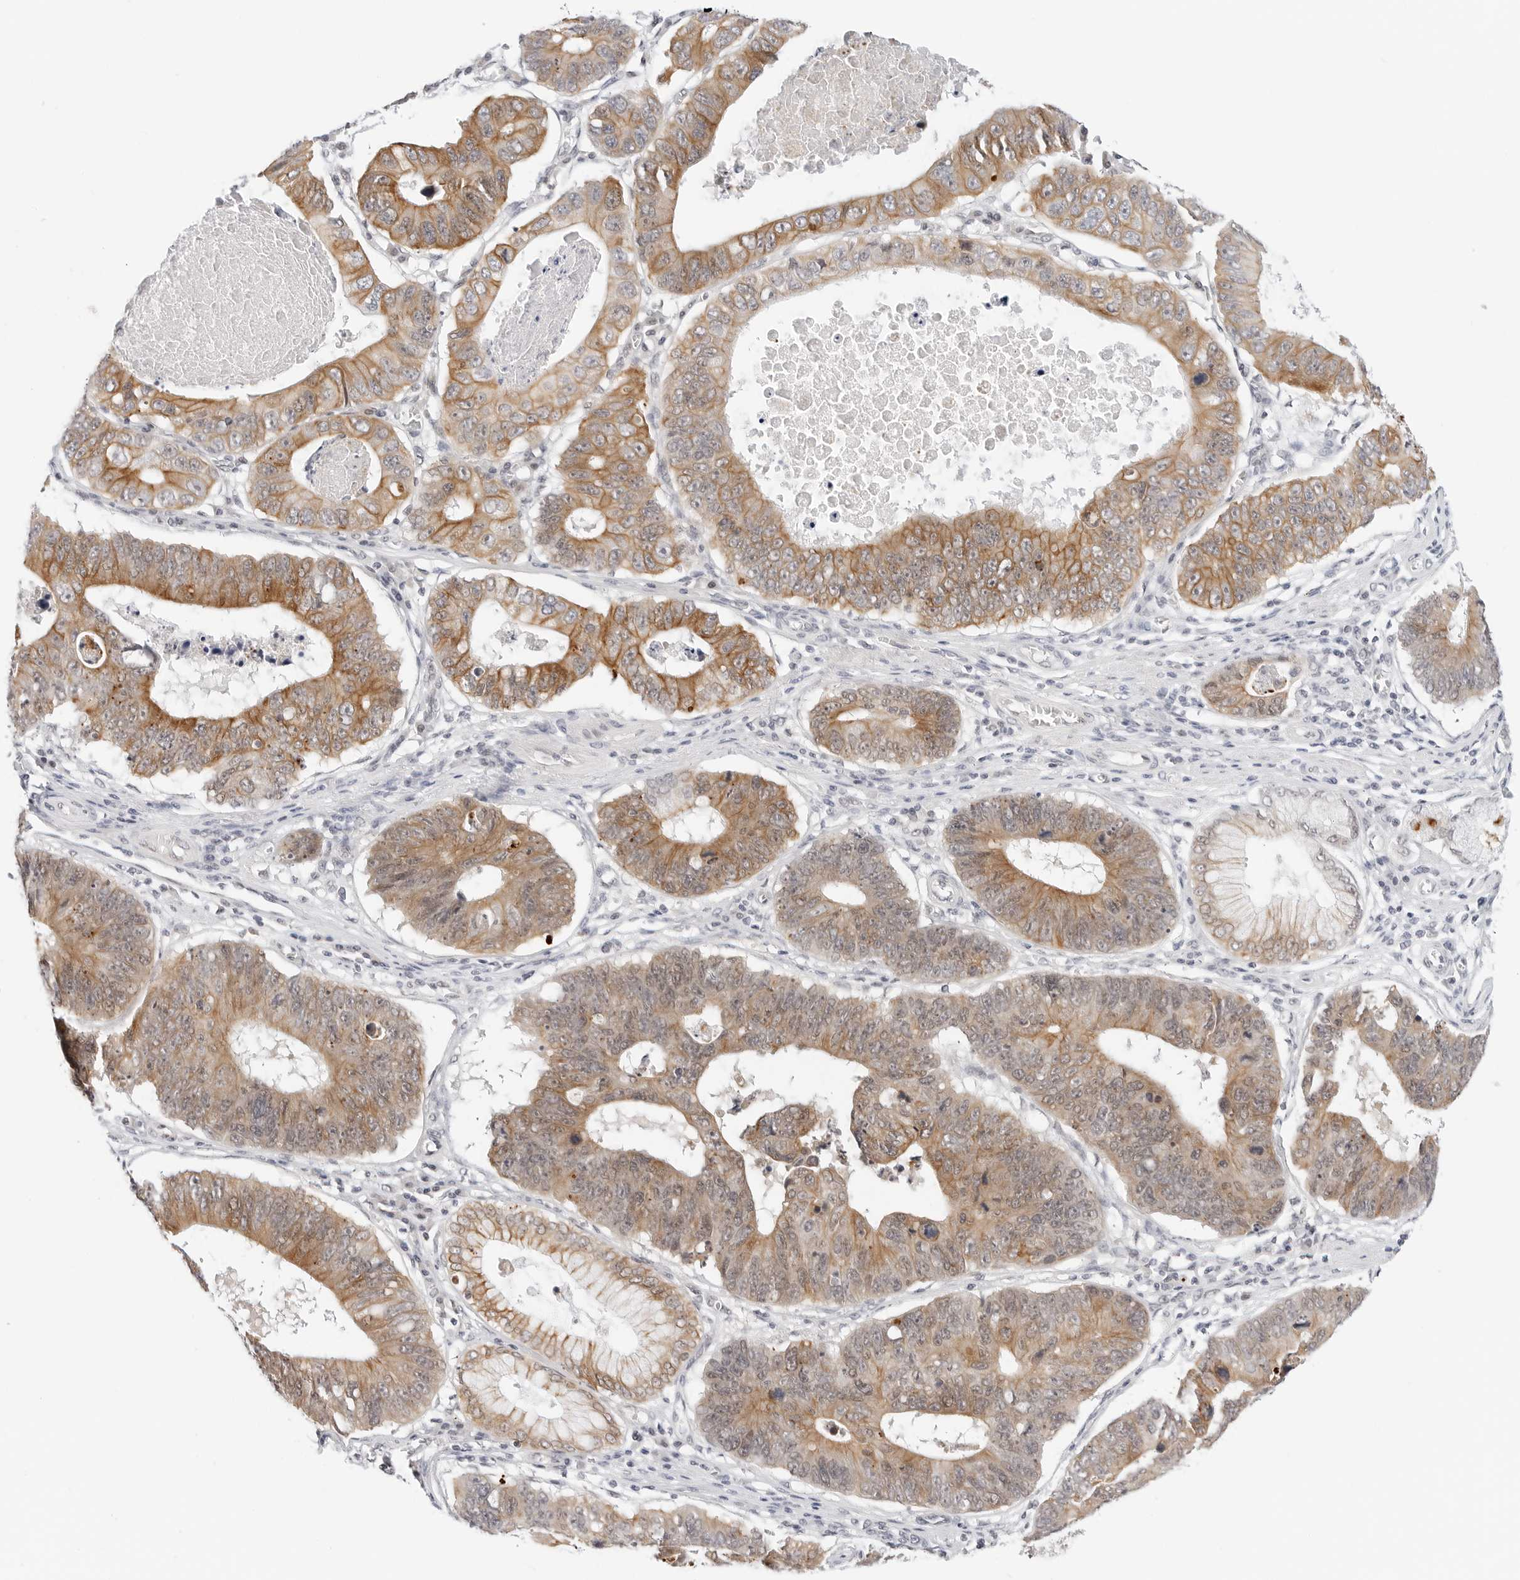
{"staining": {"intensity": "moderate", "quantity": ">75%", "location": "cytoplasmic/membranous"}, "tissue": "stomach cancer", "cell_type": "Tumor cells", "image_type": "cancer", "snomed": [{"axis": "morphology", "description": "Adenocarcinoma, NOS"}, {"axis": "topography", "description": "Stomach"}], "caption": "Moderate cytoplasmic/membranous staining is appreciated in about >75% of tumor cells in stomach cancer (adenocarcinoma). The staining is performed using DAB (3,3'-diaminobenzidine) brown chromogen to label protein expression. The nuclei are counter-stained blue using hematoxylin.", "gene": "TSEN2", "patient": {"sex": "male", "age": 59}}